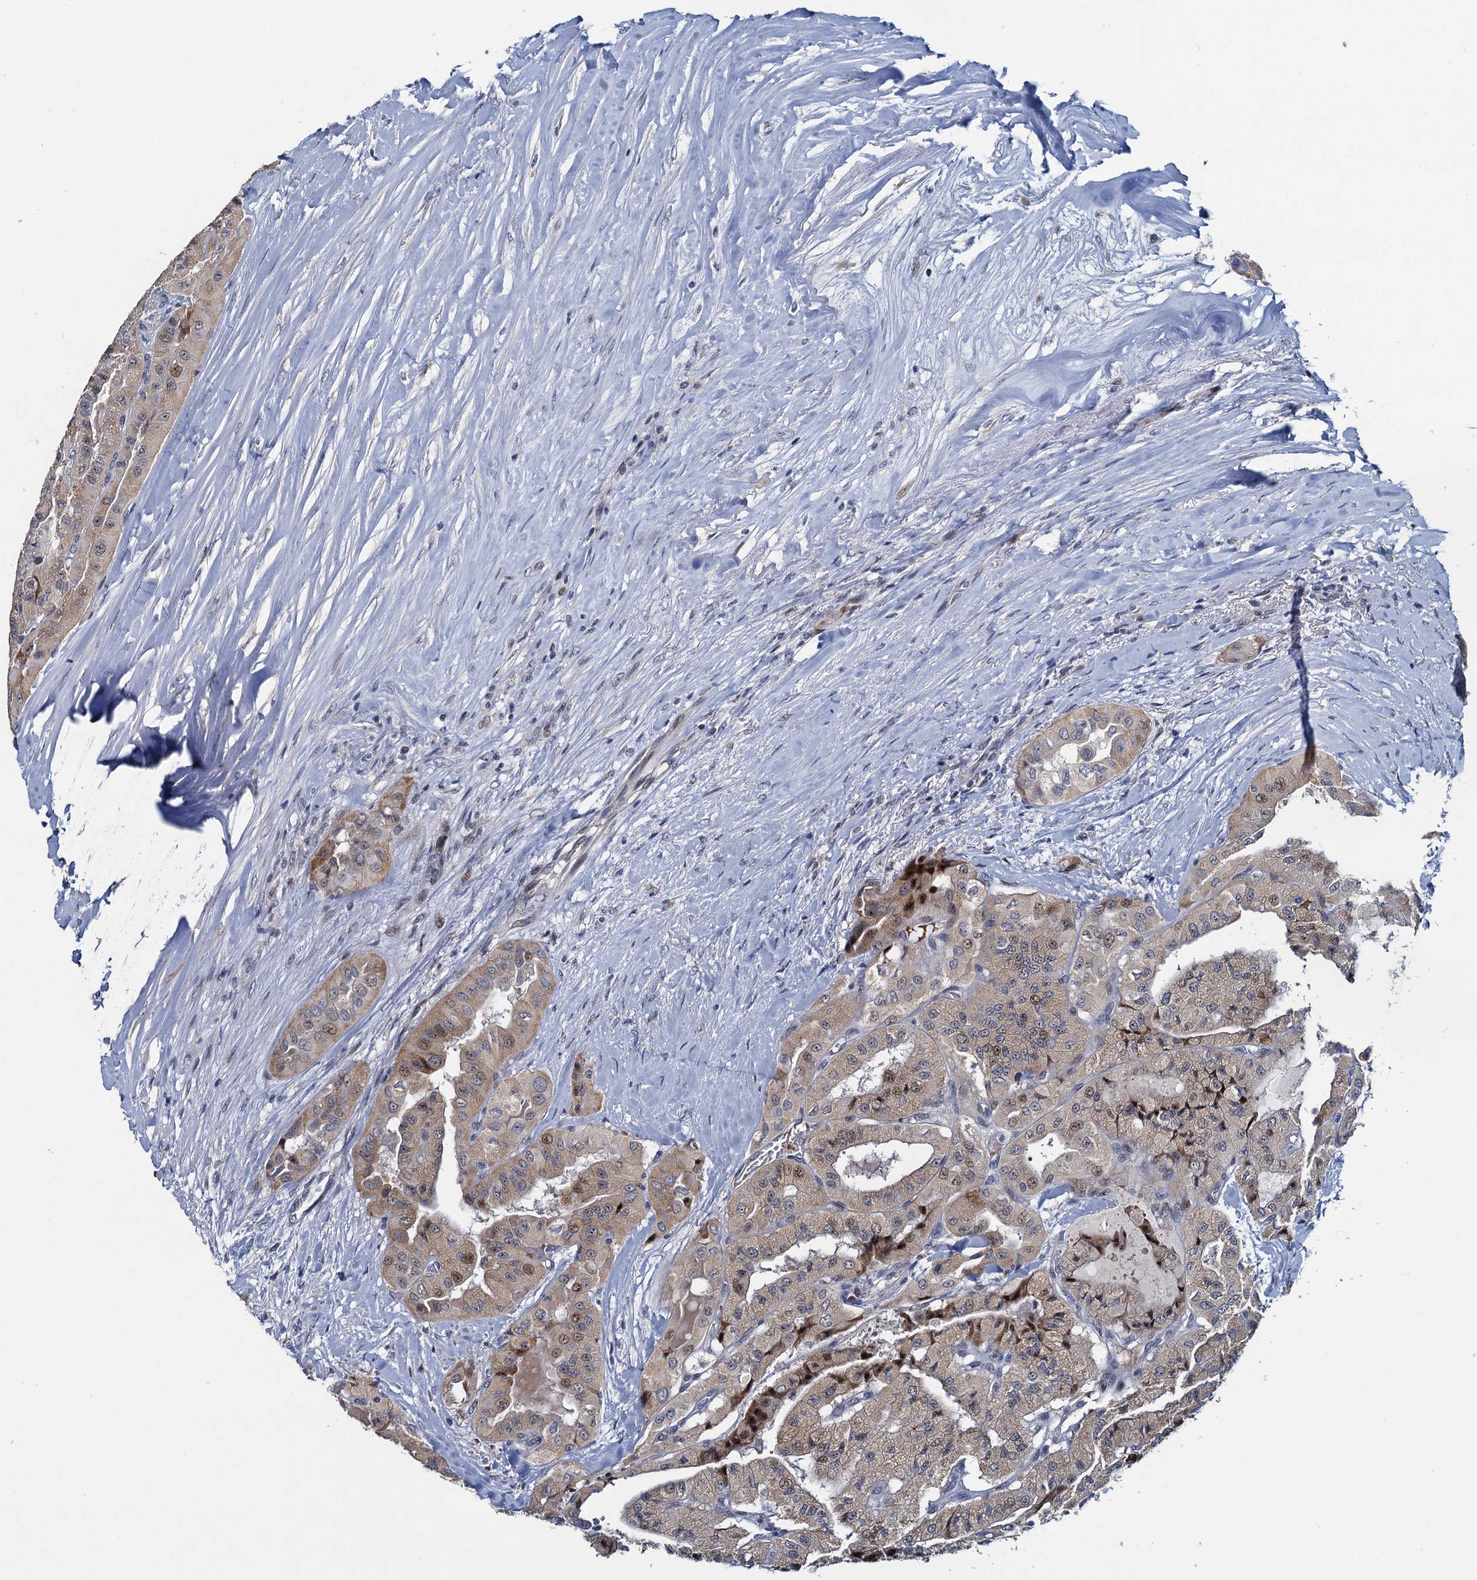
{"staining": {"intensity": "moderate", "quantity": "<25%", "location": "nuclear"}, "tissue": "thyroid cancer", "cell_type": "Tumor cells", "image_type": "cancer", "snomed": [{"axis": "morphology", "description": "Papillary adenocarcinoma, NOS"}, {"axis": "topography", "description": "Thyroid gland"}], "caption": "Protein analysis of thyroid papillary adenocarcinoma tissue shows moderate nuclear positivity in about <25% of tumor cells.", "gene": "ATOSA", "patient": {"sex": "female", "age": 59}}